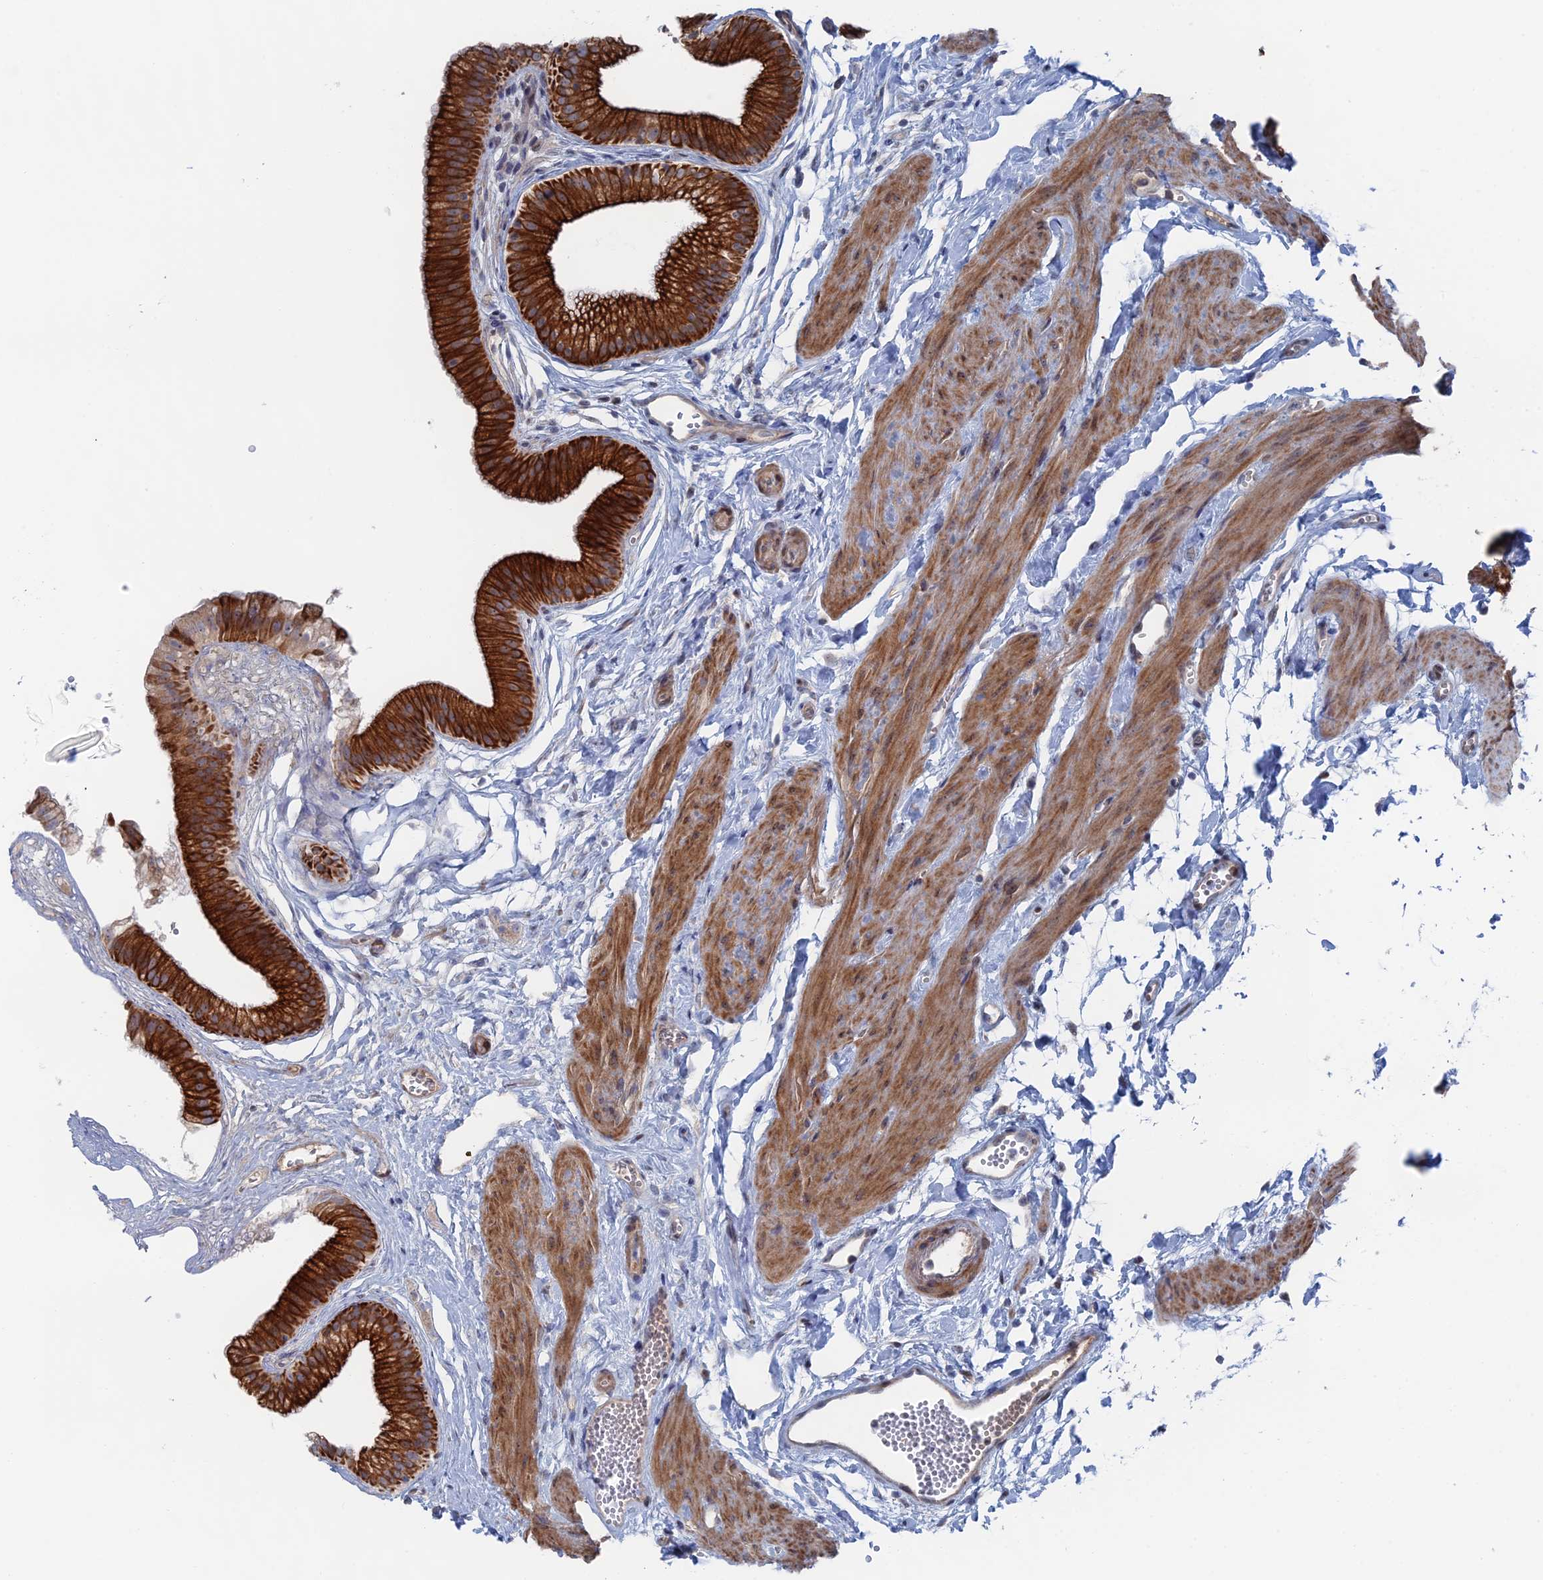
{"staining": {"intensity": "strong", "quantity": ">75%", "location": "cytoplasmic/membranous"}, "tissue": "gallbladder", "cell_type": "Glandular cells", "image_type": "normal", "snomed": [{"axis": "morphology", "description": "Normal tissue, NOS"}, {"axis": "topography", "description": "Gallbladder"}], "caption": "Protein staining reveals strong cytoplasmic/membranous positivity in about >75% of glandular cells in normal gallbladder. (DAB (3,3'-diaminobenzidine) IHC, brown staining for protein, blue staining for nuclei).", "gene": "IL7", "patient": {"sex": "female", "age": 54}}